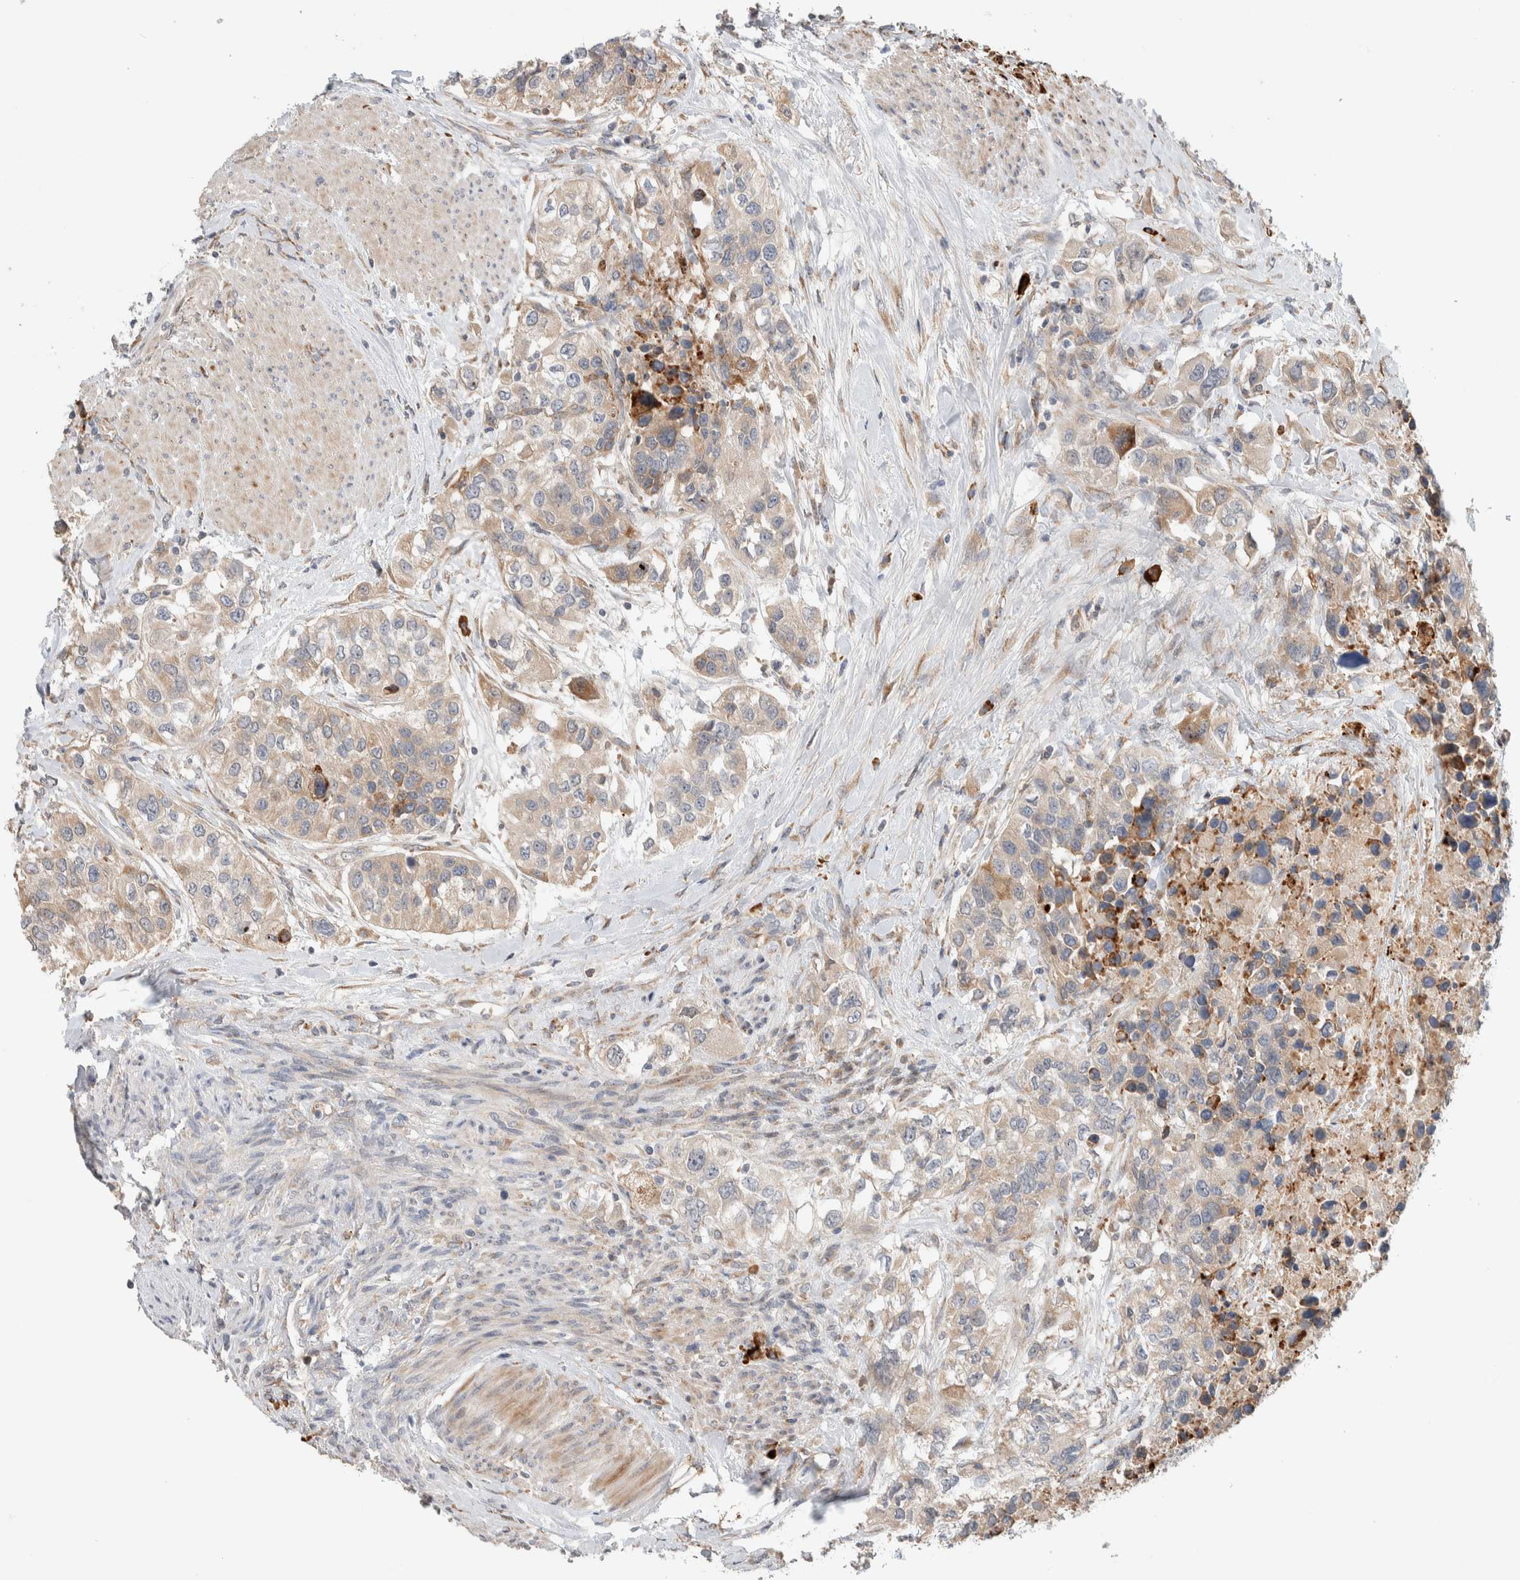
{"staining": {"intensity": "weak", "quantity": ">75%", "location": "cytoplasmic/membranous"}, "tissue": "urothelial cancer", "cell_type": "Tumor cells", "image_type": "cancer", "snomed": [{"axis": "morphology", "description": "Urothelial carcinoma, High grade"}, {"axis": "topography", "description": "Urinary bladder"}], "caption": "High-power microscopy captured an immunohistochemistry (IHC) photomicrograph of high-grade urothelial carcinoma, revealing weak cytoplasmic/membranous positivity in about >75% of tumor cells.", "gene": "ADCY8", "patient": {"sex": "female", "age": 80}}